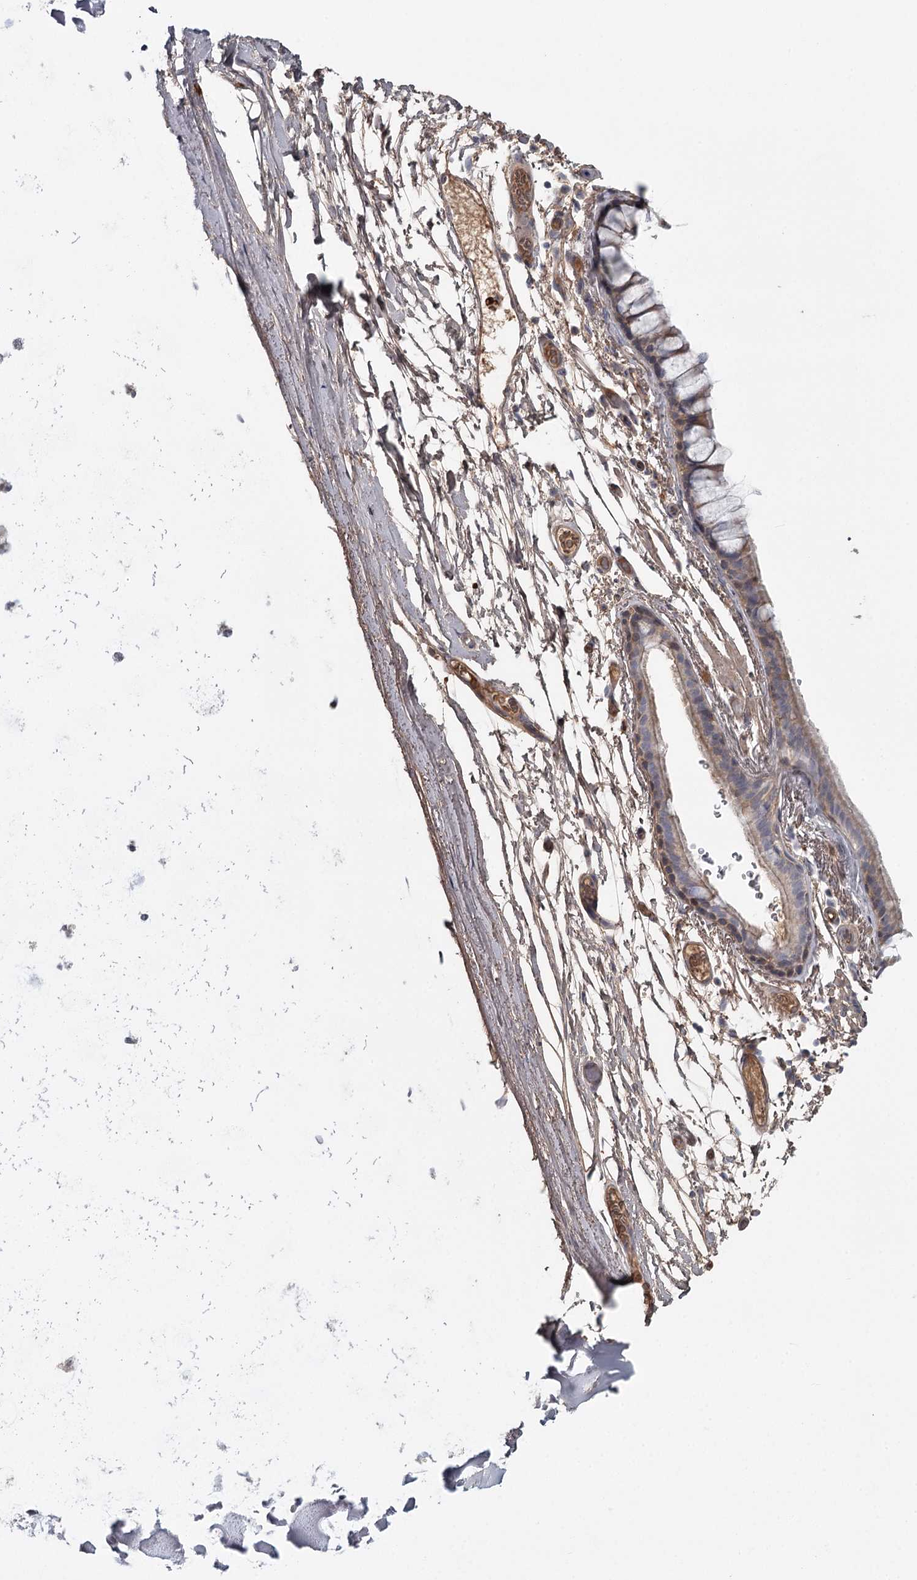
{"staining": {"intensity": "moderate", "quantity": "25%-75%", "location": "cytoplasmic/membranous"}, "tissue": "bronchus", "cell_type": "Respiratory epithelial cells", "image_type": "normal", "snomed": [{"axis": "morphology", "description": "Normal tissue, NOS"}, {"axis": "topography", "description": "Cartilage tissue"}], "caption": "This photomicrograph shows IHC staining of benign bronchus, with medium moderate cytoplasmic/membranous staining in about 25%-75% of respiratory epithelial cells.", "gene": "DHRS9", "patient": {"sex": "male", "age": 63}}